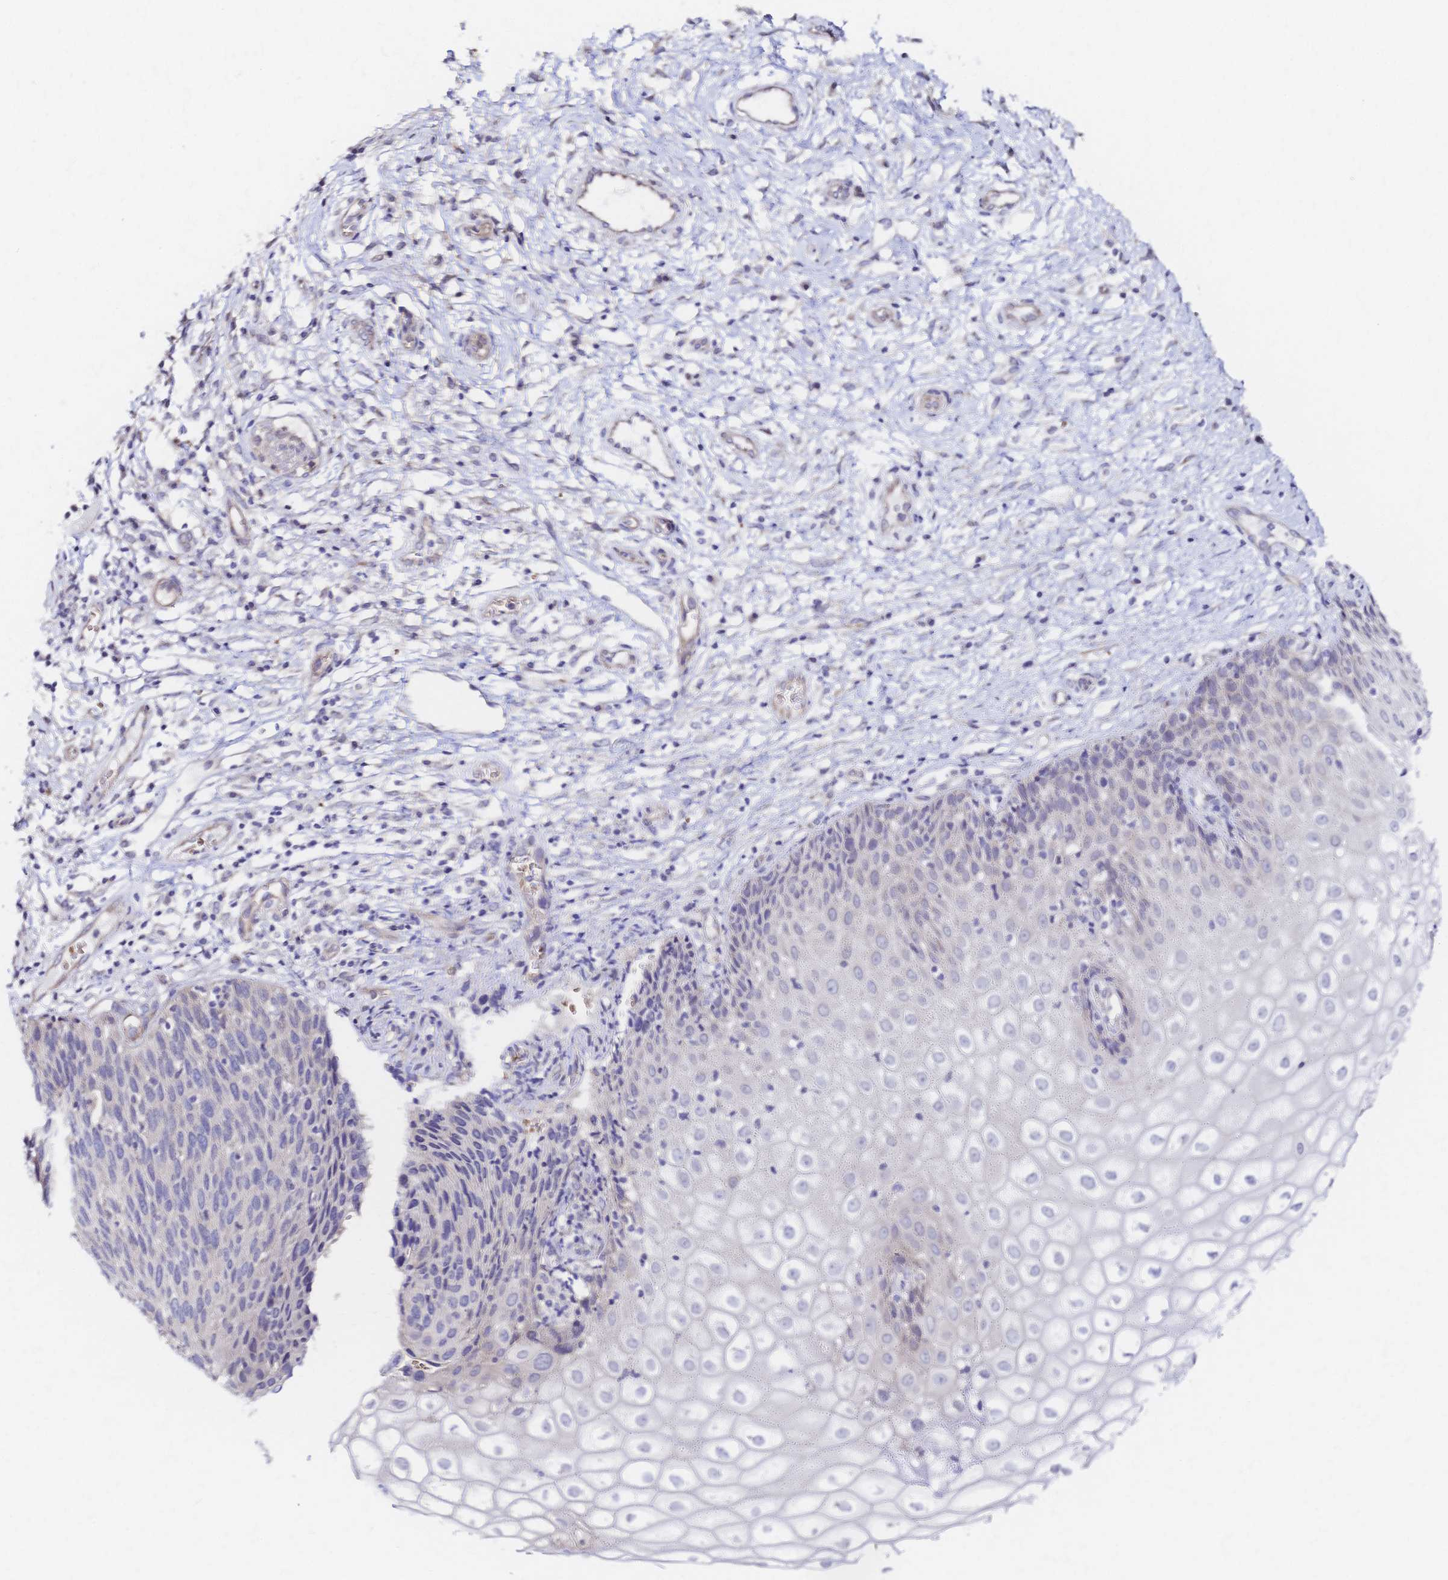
{"staining": {"intensity": "weak", "quantity": "<25%", "location": "cytoplasmic/membranous"}, "tissue": "cervix", "cell_type": "Glandular cells", "image_type": "normal", "snomed": [{"axis": "morphology", "description": "Normal tissue, NOS"}, {"axis": "topography", "description": "Cervix"}], "caption": "This is an IHC photomicrograph of unremarkable cervix. There is no positivity in glandular cells.", "gene": "SLC5A1", "patient": {"sex": "female", "age": 36}}